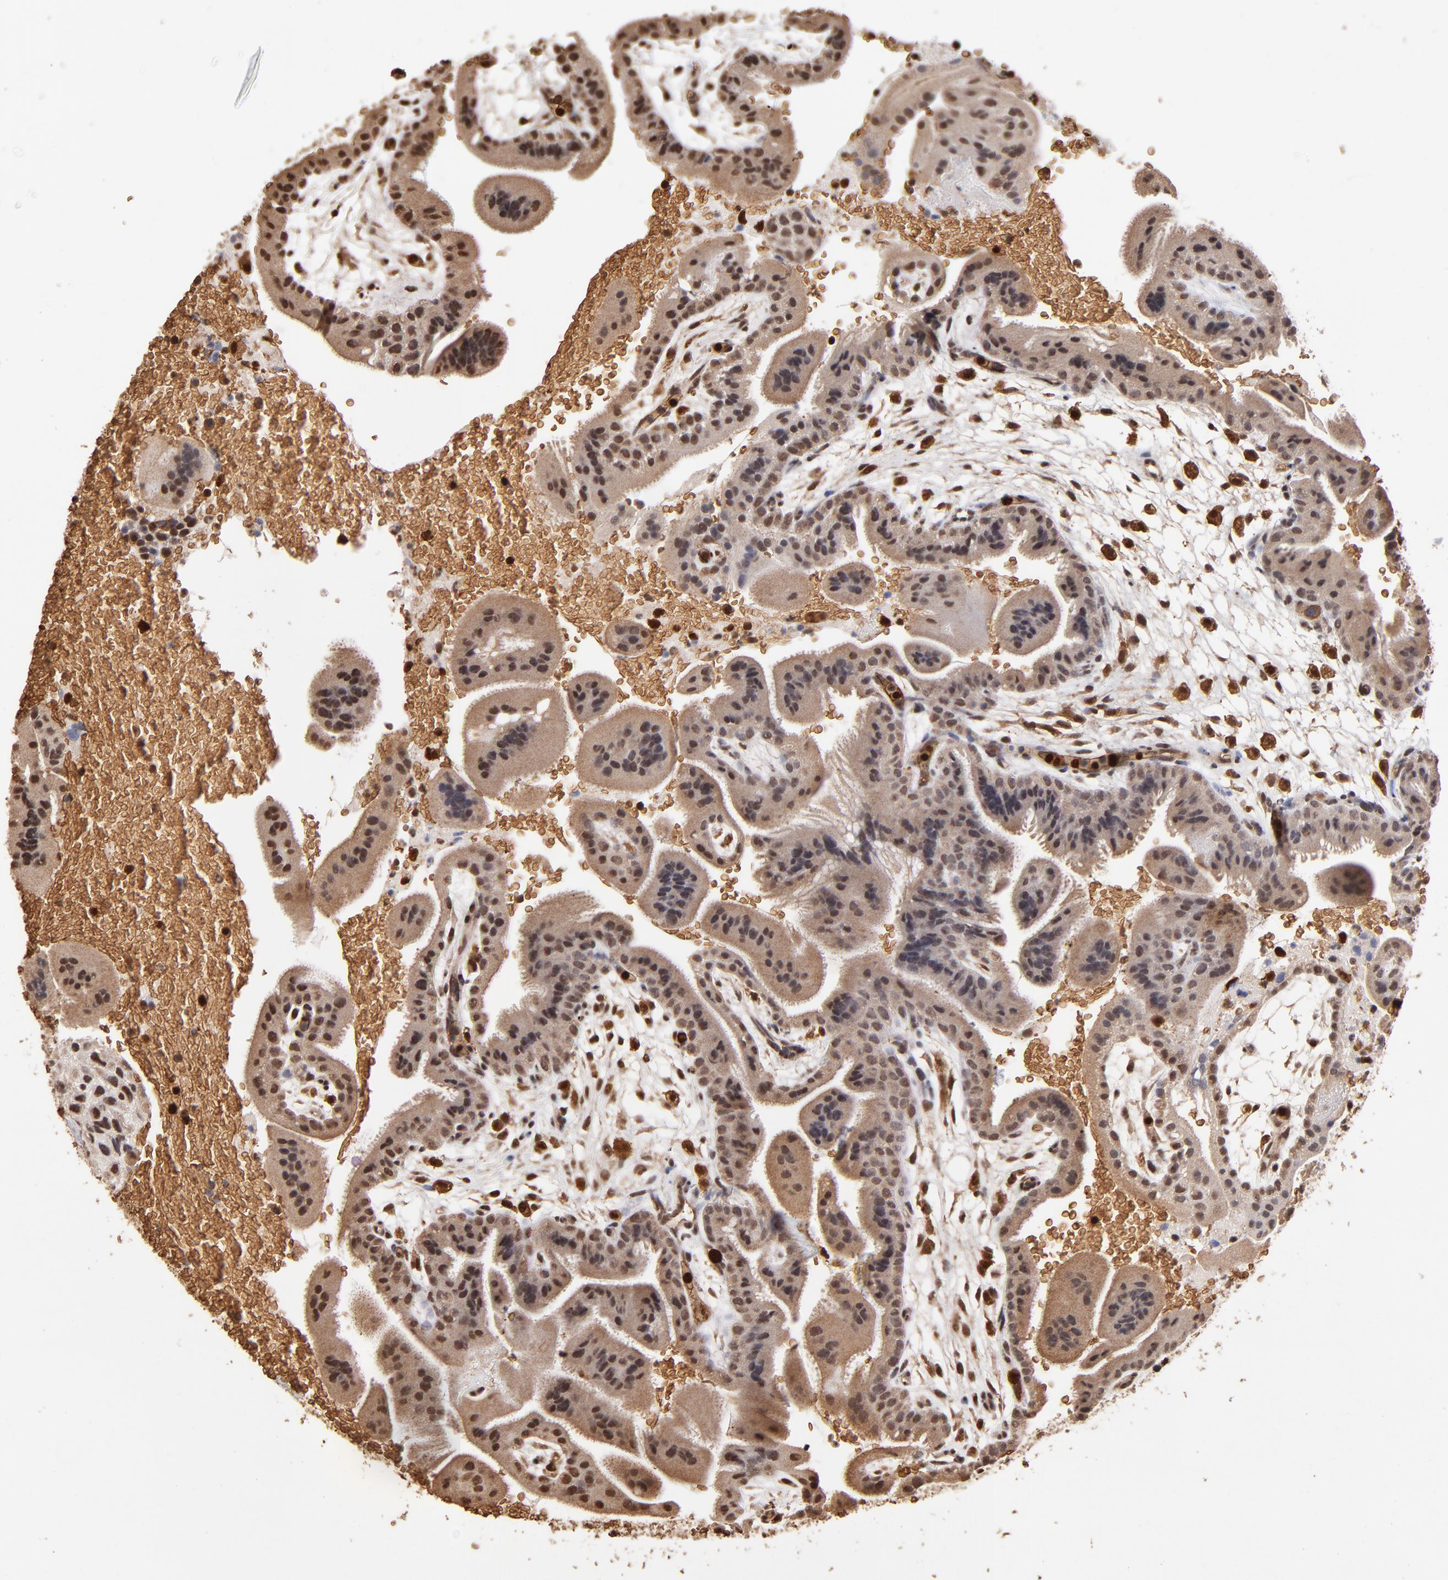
{"staining": {"intensity": "weak", "quantity": "25%-75%", "location": "cytoplasmic/membranous,nuclear"}, "tissue": "placenta", "cell_type": "Trophoblastic cells", "image_type": "normal", "snomed": [{"axis": "morphology", "description": "Normal tissue, NOS"}, {"axis": "topography", "description": "Placenta"}], "caption": "This is a histology image of IHC staining of normal placenta, which shows weak positivity in the cytoplasmic/membranous,nuclear of trophoblastic cells.", "gene": "CASP1", "patient": {"sex": "female", "age": 19}}